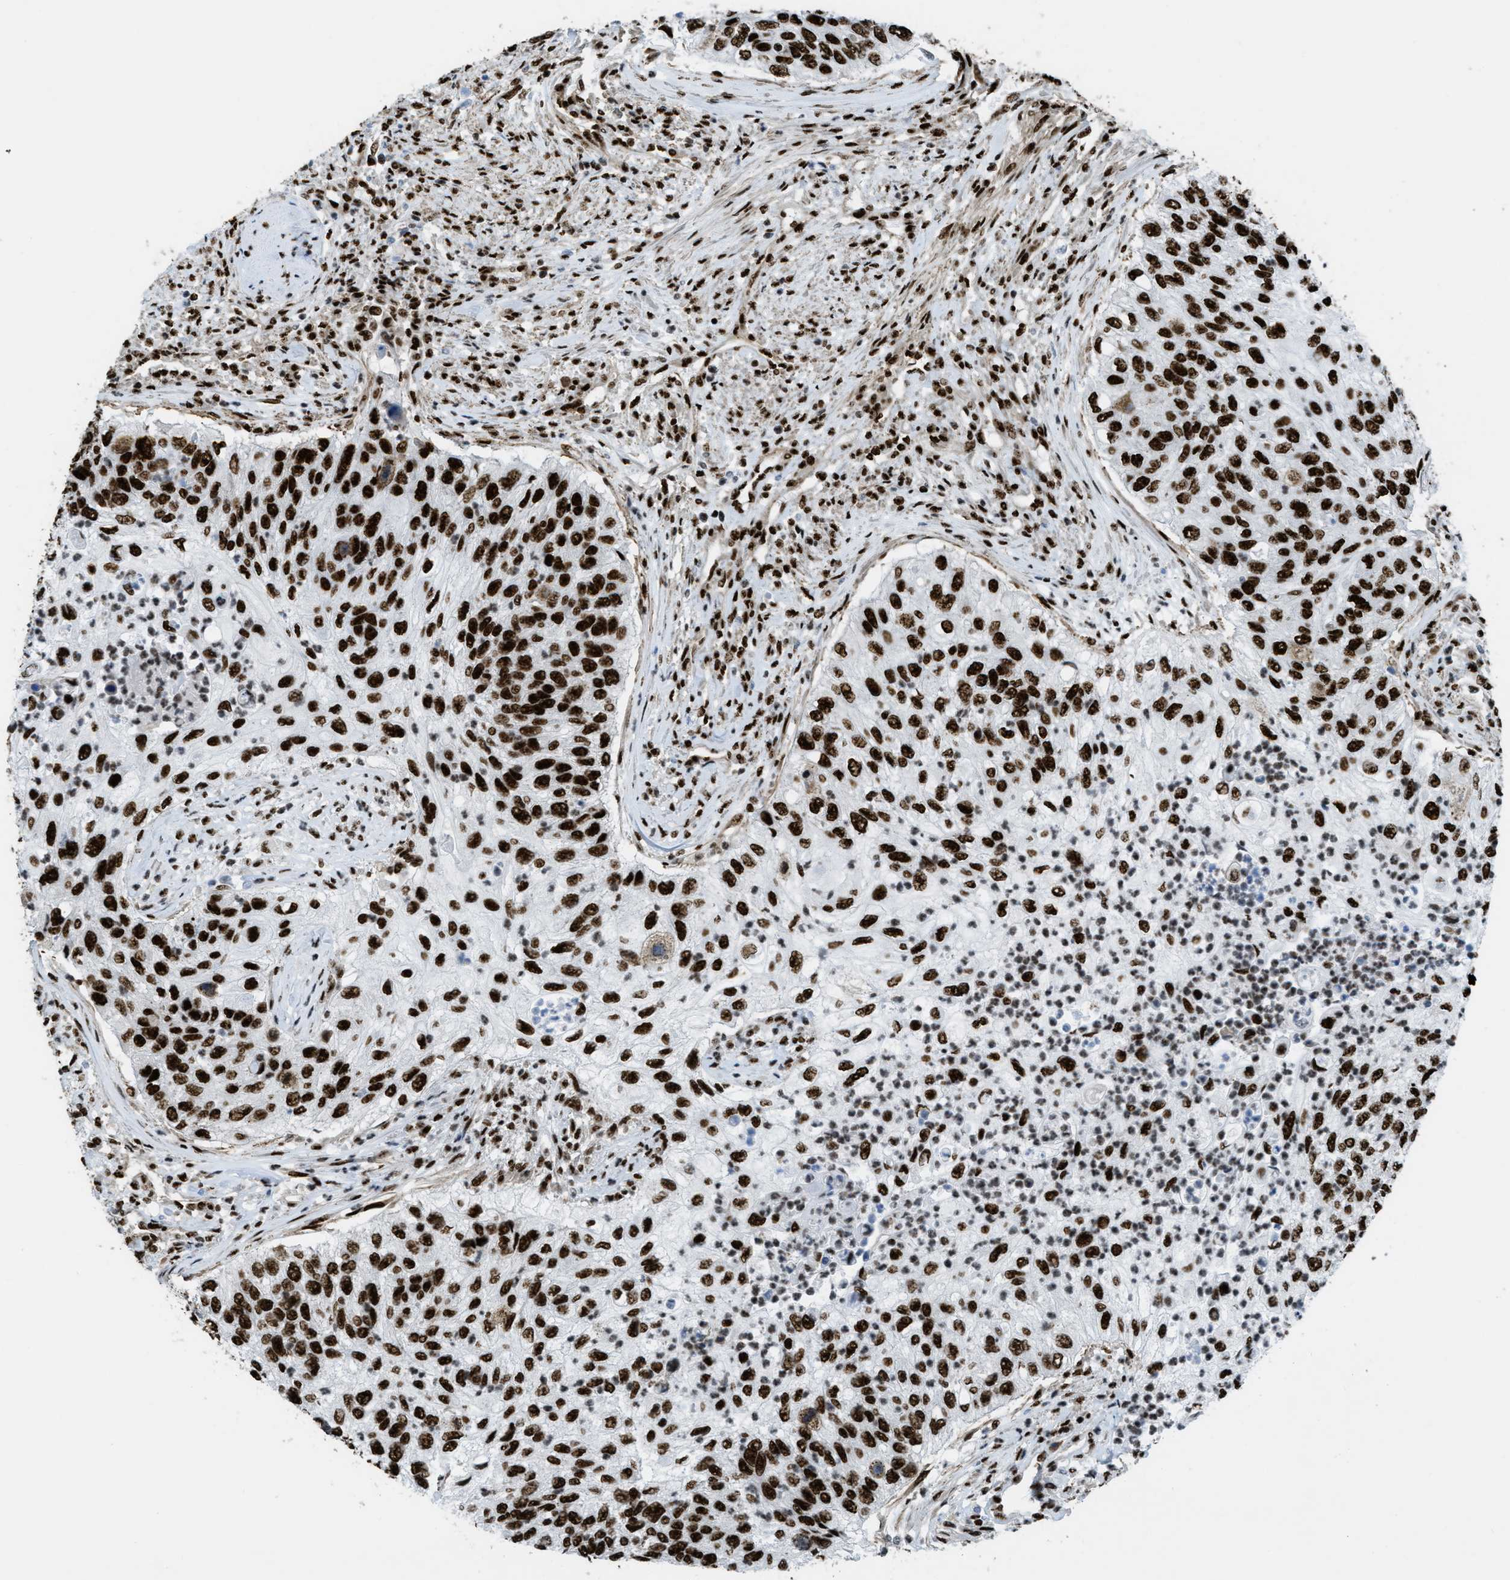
{"staining": {"intensity": "strong", "quantity": ">75%", "location": "nuclear"}, "tissue": "urothelial cancer", "cell_type": "Tumor cells", "image_type": "cancer", "snomed": [{"axis": "morphology", "description": "Urothelial carcinoma, High grade"}, {"axis": "topography", "description": "Urinary bladder"}], "caption": "Protein staining exhibits strong nuclear staining in about >75% of tumor cells in urothelial cancer.", "gene": "ZNF207", "patient": {"sex": "female", "age": 60}}